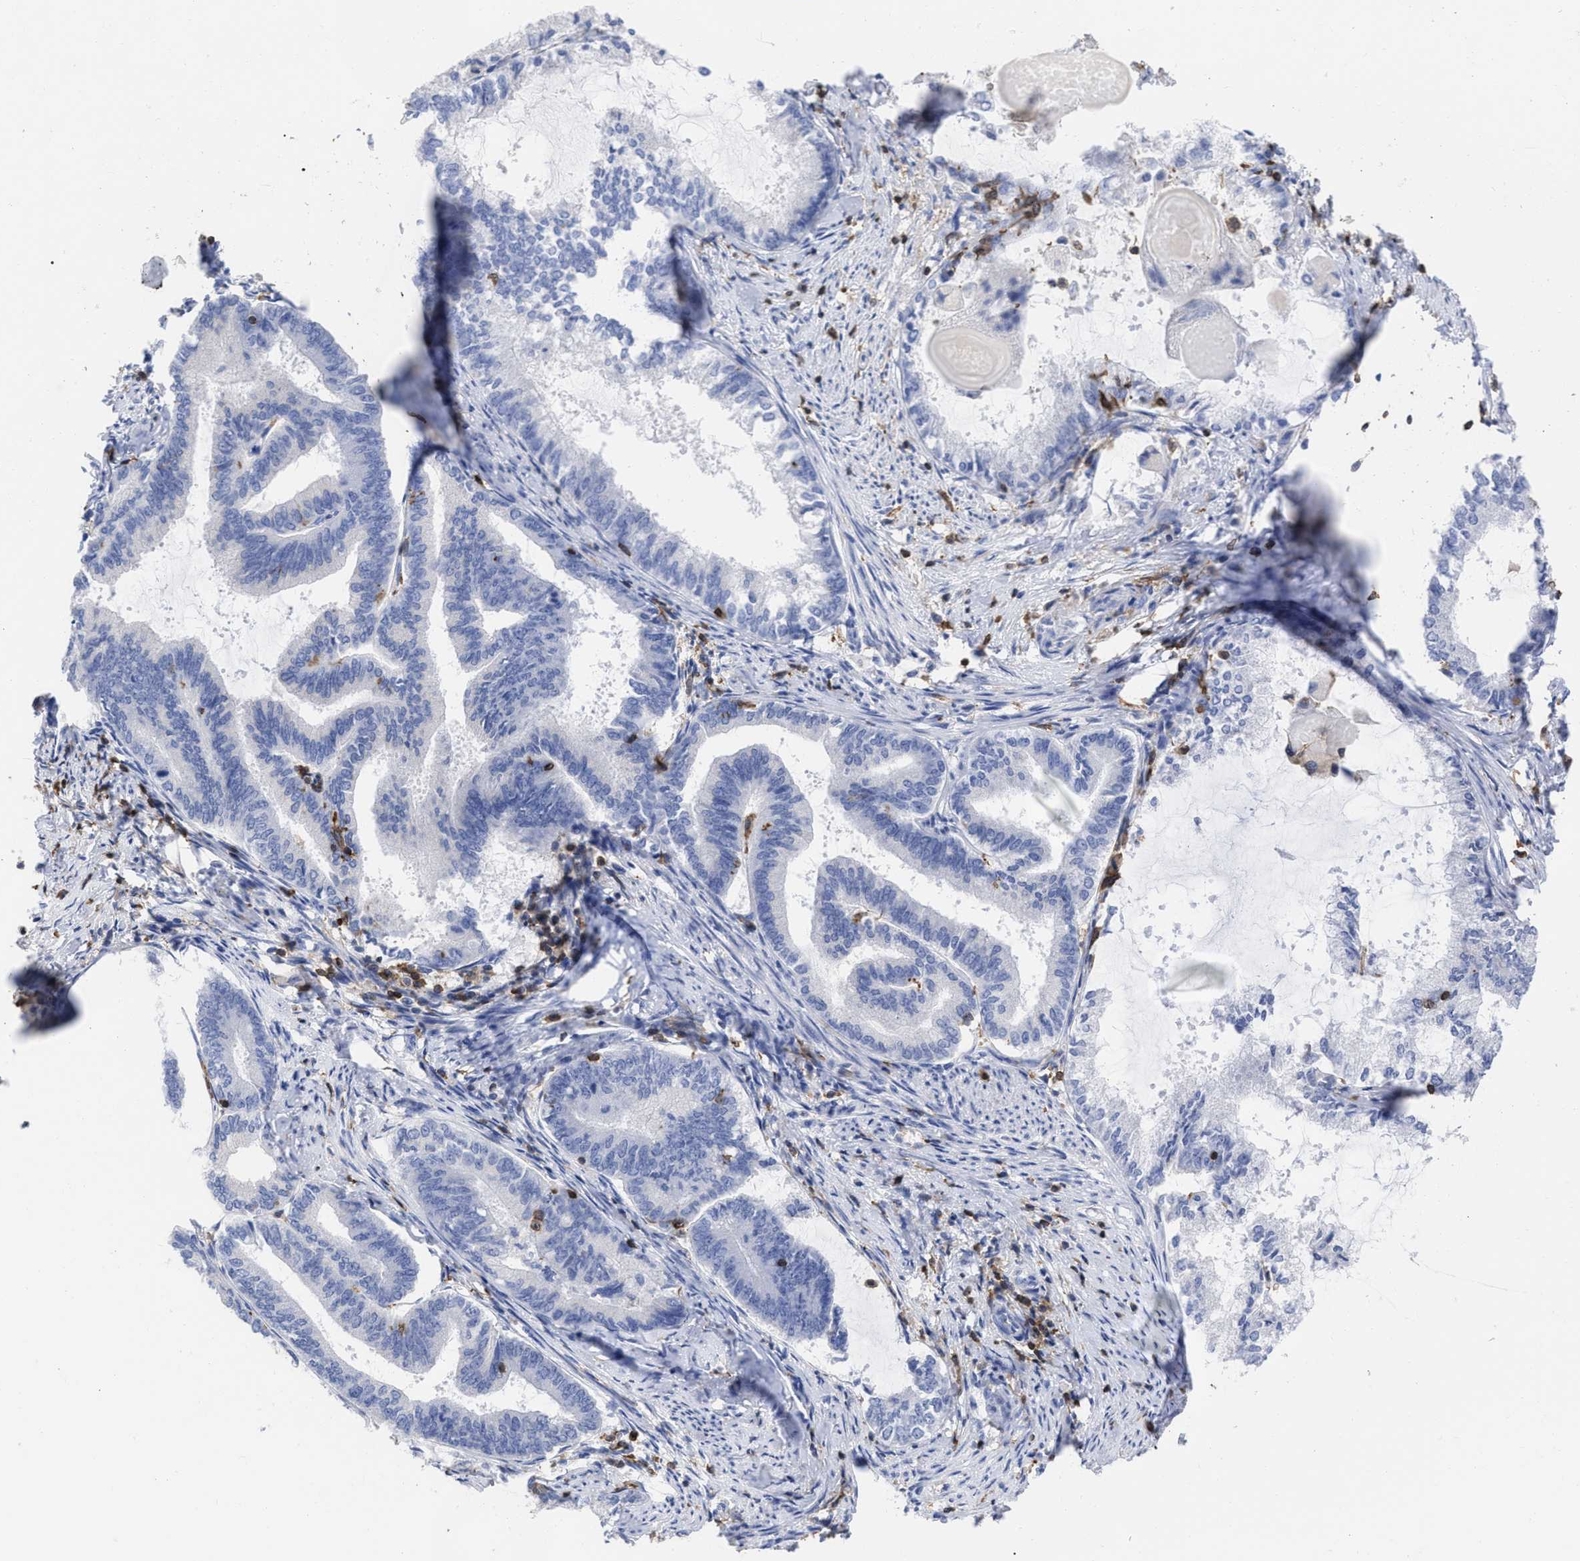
{"staining": {"intensity": "negative", "quantity": "none", "location": "none"}, "tissue": "endometrial cancer", "cell_type": "Tumor cells", "image_type": "cancer", "snomed": [{"axis": "morphology", "description": "Adenocarcinoma, NOS"}, {"axis": "topography", "description": "Endometrium"}], "caption": "The image shows no significant staining in tumor cells of endometrial adenocarcinoma.", "gene": "HCLS1", "patient": {"sex": "female", "age": 86}}